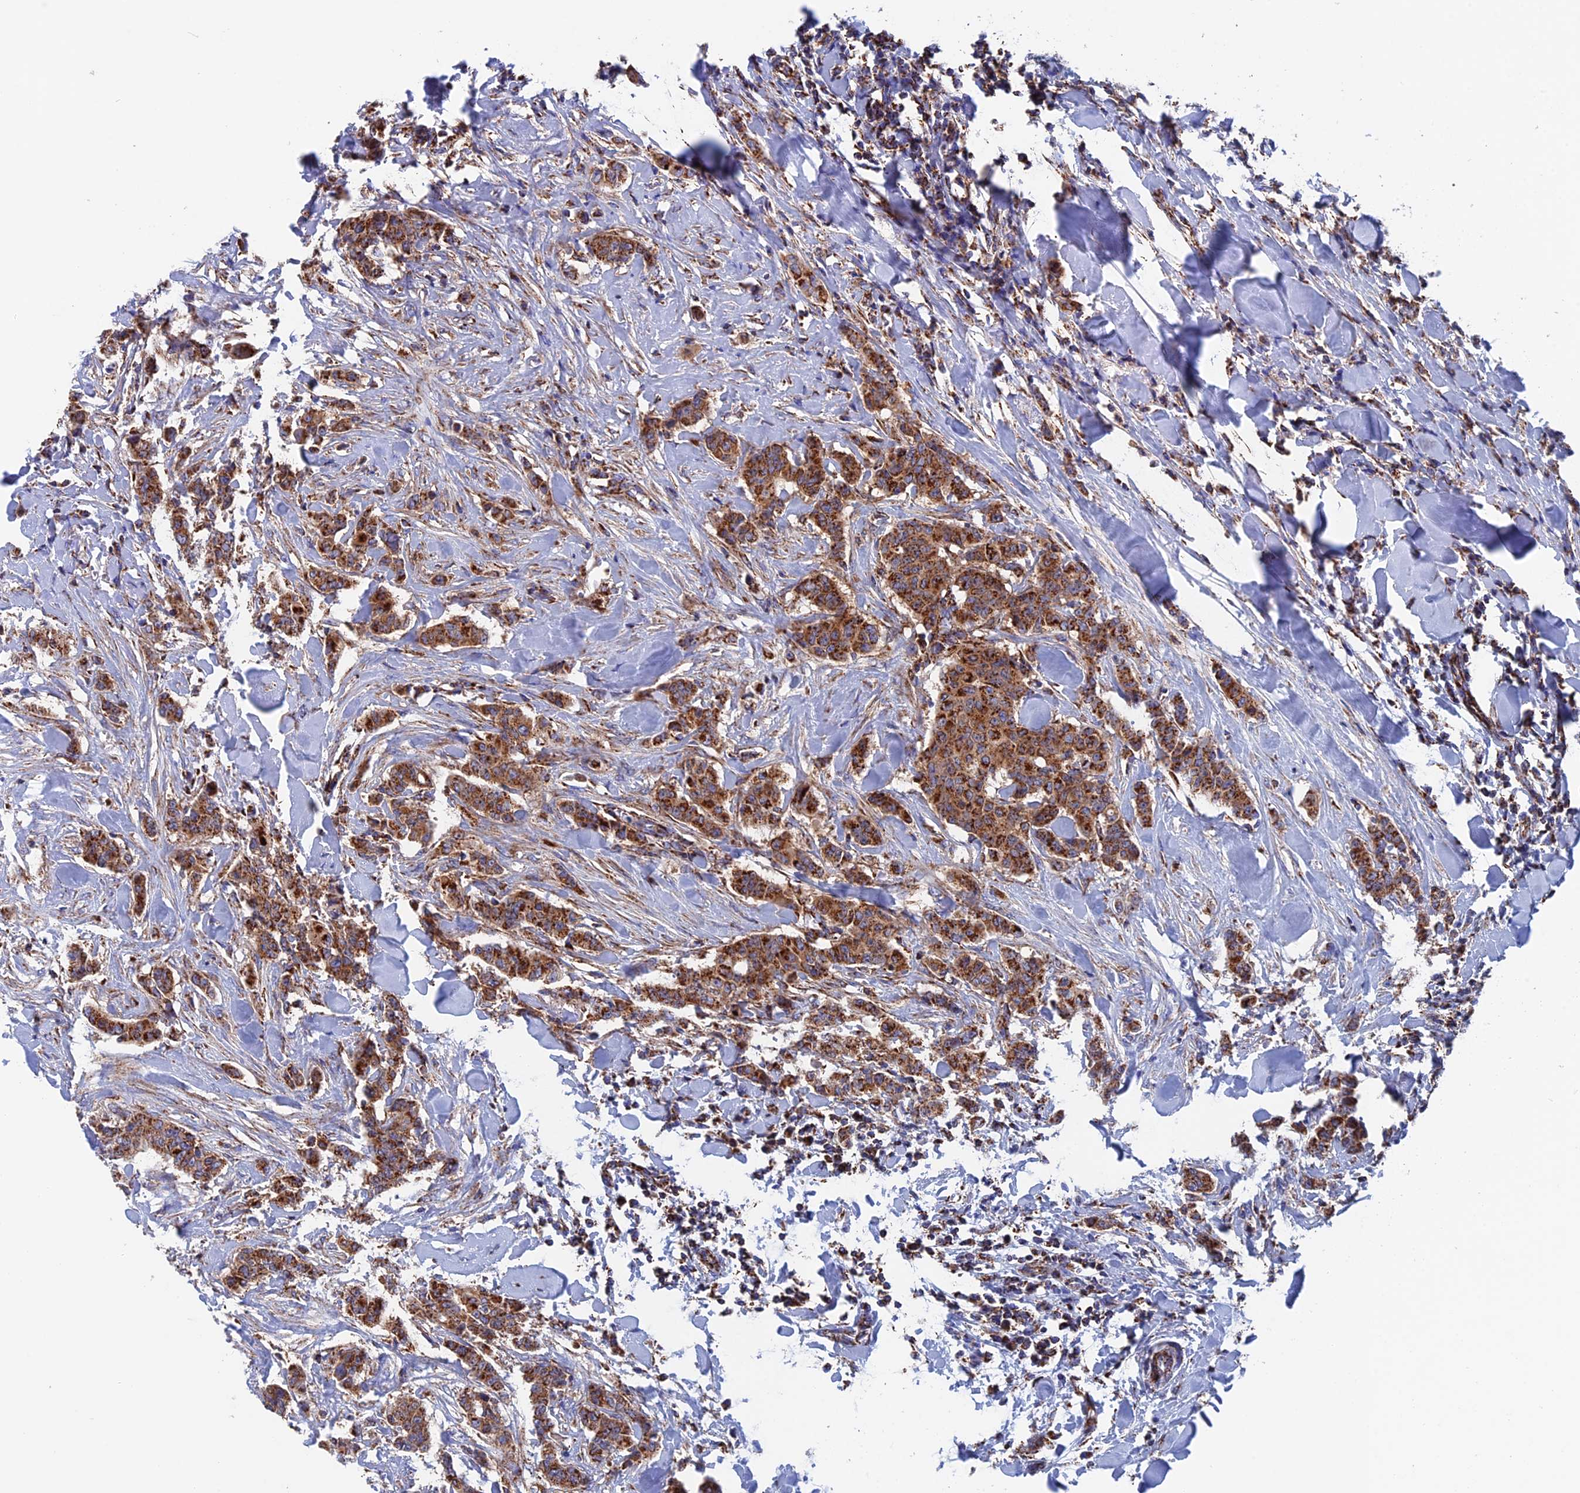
{"staining": {"intensity": "strong", "quantity": ">75%", "location": "cytoplasmic/membranous"}, "tissue": "breast cancer", "cell_type": "Tumor cells", "image_type": "cancer", "snomed": [{"axis": "morphology", "description": "Duct carcinoma"}, {"axis": "topography", "description": "Breast"}], "caption": "Approximately >75% of tumor cells in intraductal carcinoma (breast) show strong cytoplasmic/membranous protein expression as visualized by brown immunohistochemical staining.", "gene": "WDR83", "patient": {"sex": "female", "age": 40}}